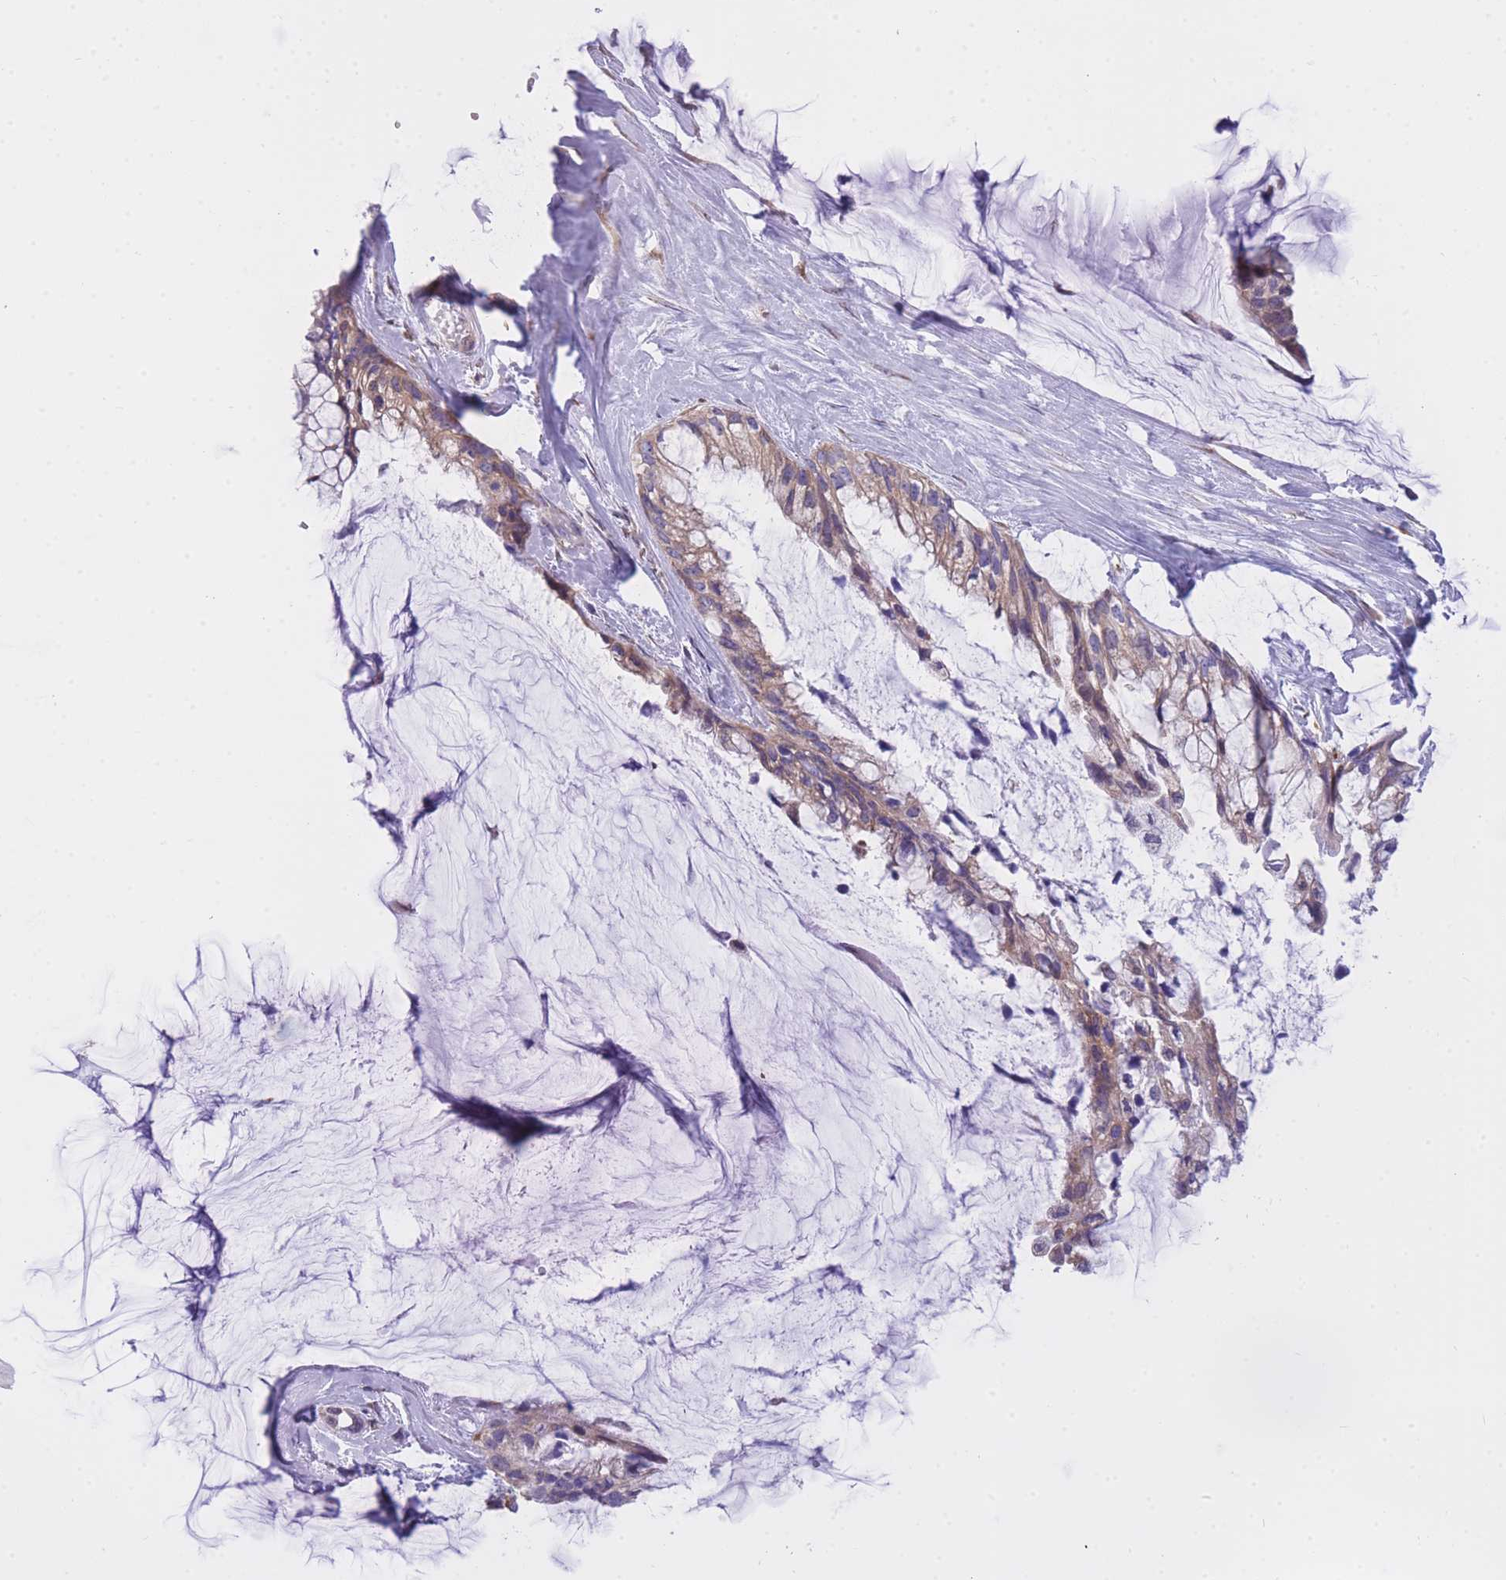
{"staining": {"intensity": "weak", "quantity": "25%-75%", "location": "cytoplasmic/membranous"}, "tissue": "ovarian cancer", "cell_type": "Tumor cells", "image_type": "cancer", "snomed": [{"axis": "morphology", "description": "Cystadenocarcinoma, mucinous, NOS"}, {"axis": "topography", "description": "Ovary"}], "caption": "Mucinous cystadenocarcinoma (ovarian) was stained to show a protein in brown. There is low levels of weak cytoplasmic/membranous staining in about 25%-75% of tumor cells.", "gene": "ZNF662", "patient": {"sex": "female", "age": 39}}